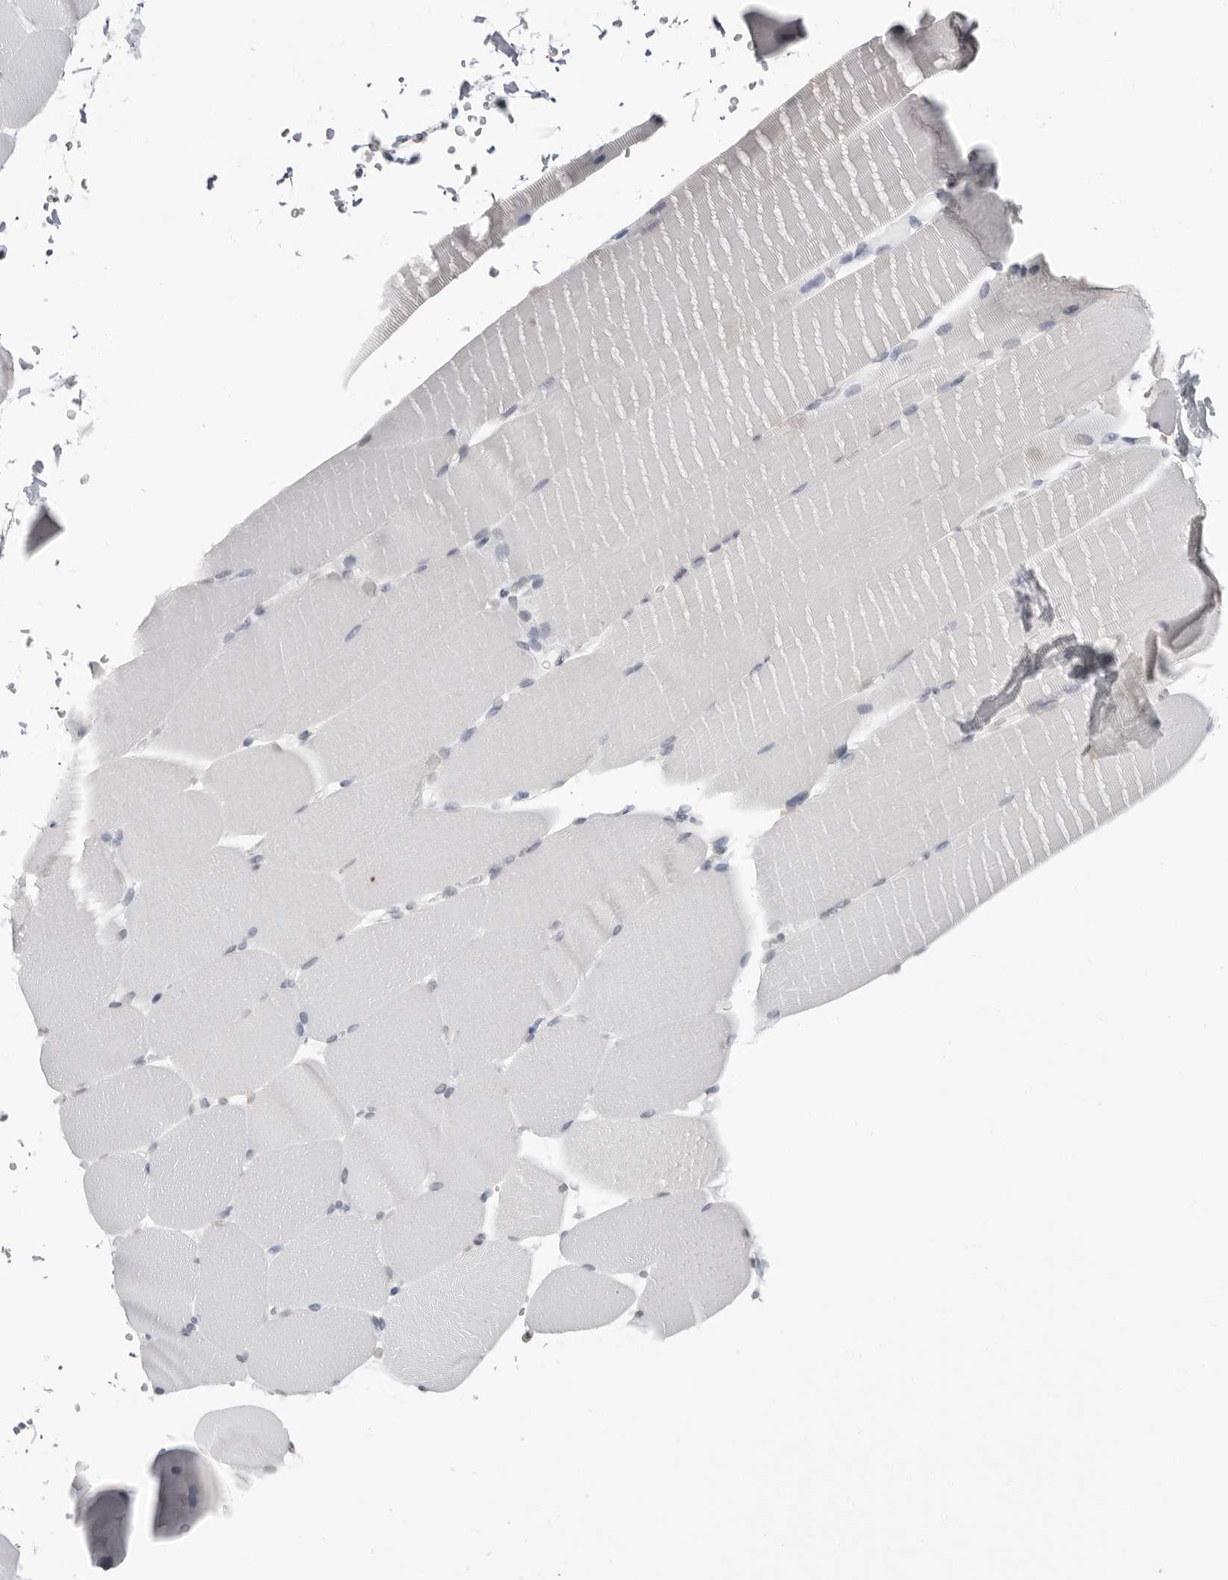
{"staining": {"intensity": "negative", "quantity": "none", "location": "none"}, "tissue": "skeletal muscle", "cell_type": "Myocytes", "image_type": "normal", "snomed": [{"axis": "morphology", "description": "Normal tissue, NOS"}, {"axis": "topography", "description": "Skeletal muscle"}, {"axis": "topography", "description": "Parathyroid gland"}], "caption": "Myocytes are negative for protein expression in benign human skeletal muscle. Nuclei are stained in blue.", "gene": "HEPACAM", "patient": {"sex": "female", "age": 37}}